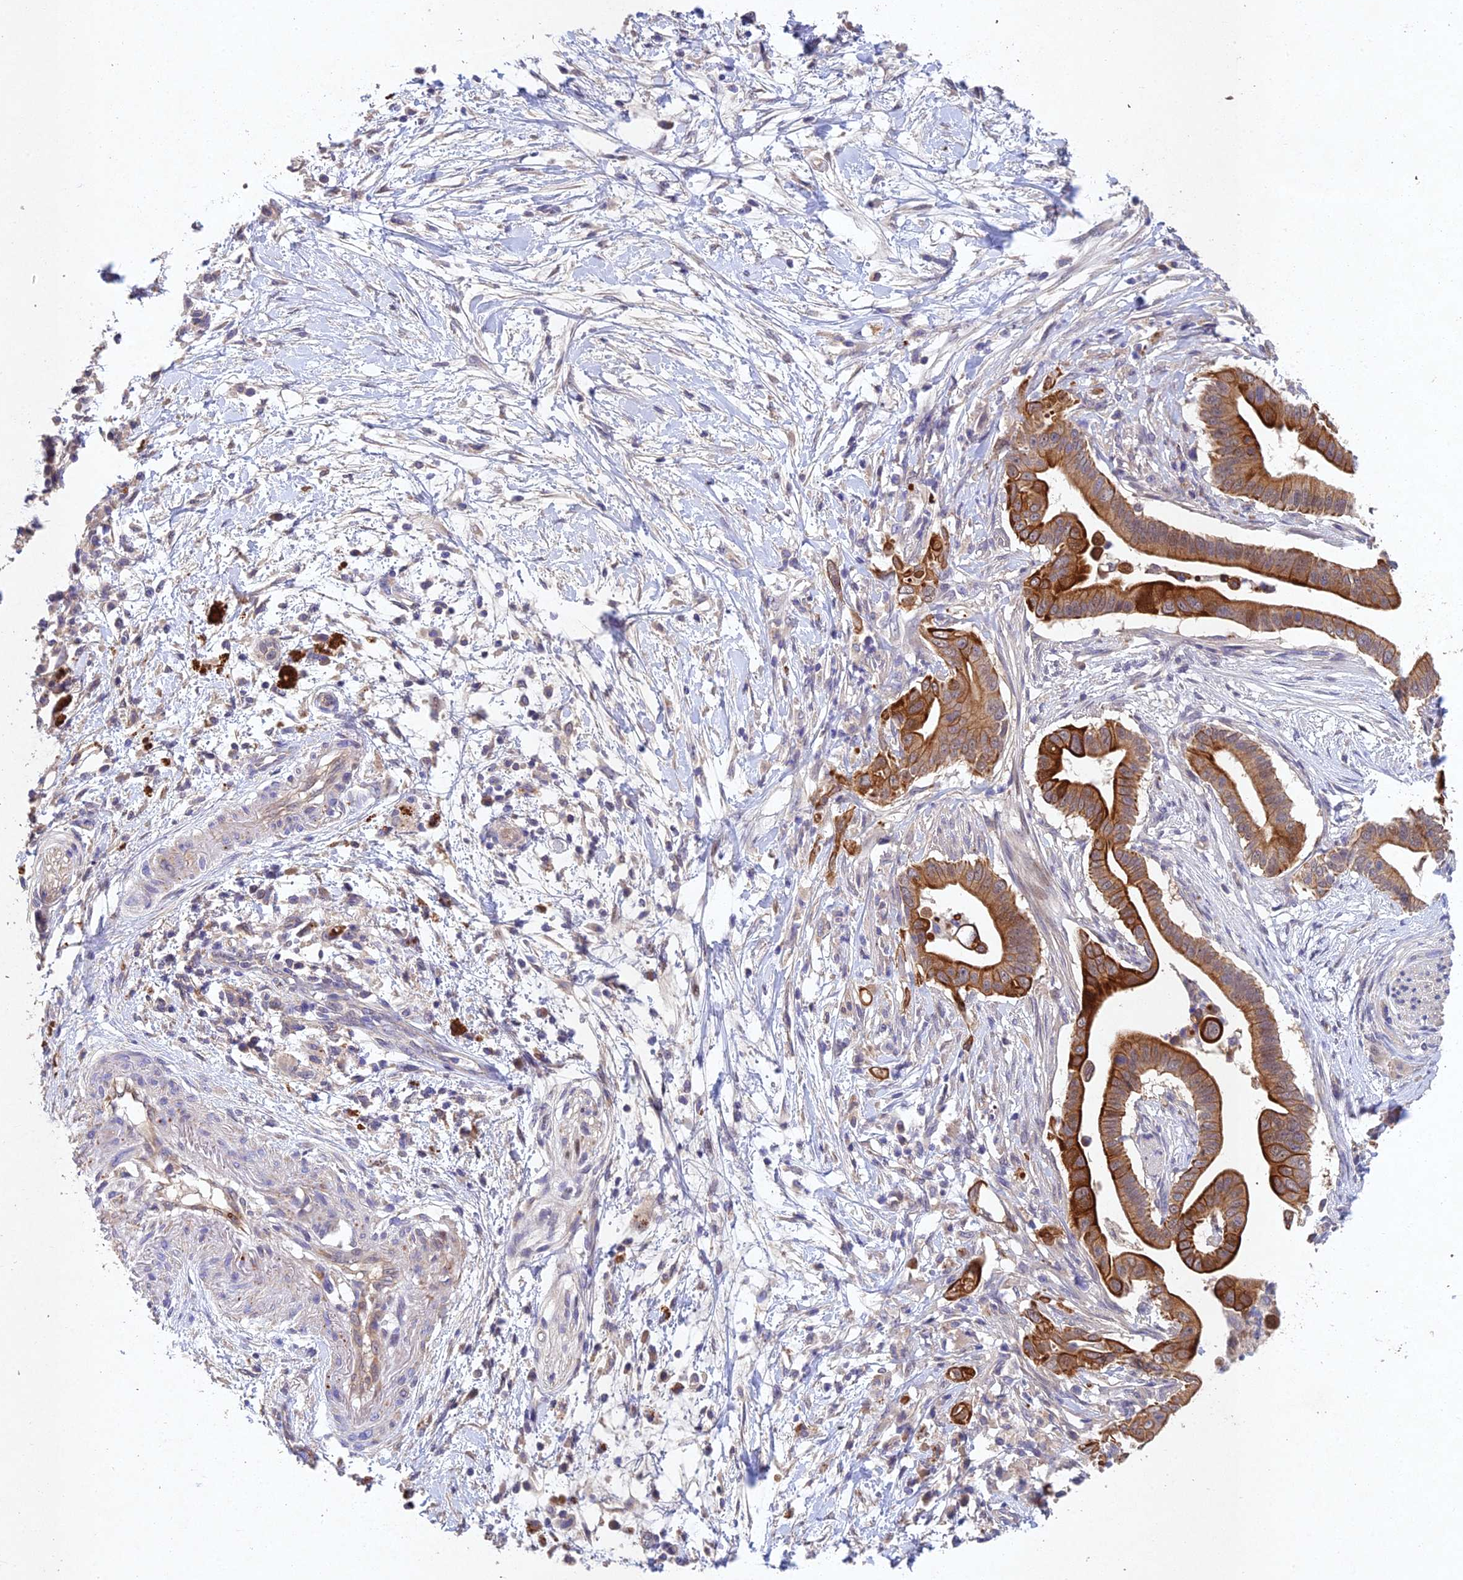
{"staining": {"intensity": "strong", "quantity": ">75%", "location": "cytoplasmic/membranous"}, "tissue": "pancreatic cancer", "cell_type": "Tumor cells", "image_type": "cancer", "snomed": [{"axis": "morphology", "description": "Adenocarcinoma, NOS"}, {"axis": "topography", "description": "Pancreas"}], "caption": "Pancreatic adenocarcinoma tissue displays strong cytoplasmic/membranous staining in about >75% of tumor cells", "gene": "NSMCE1", "patient": {"sex": "male", "age": 68}}